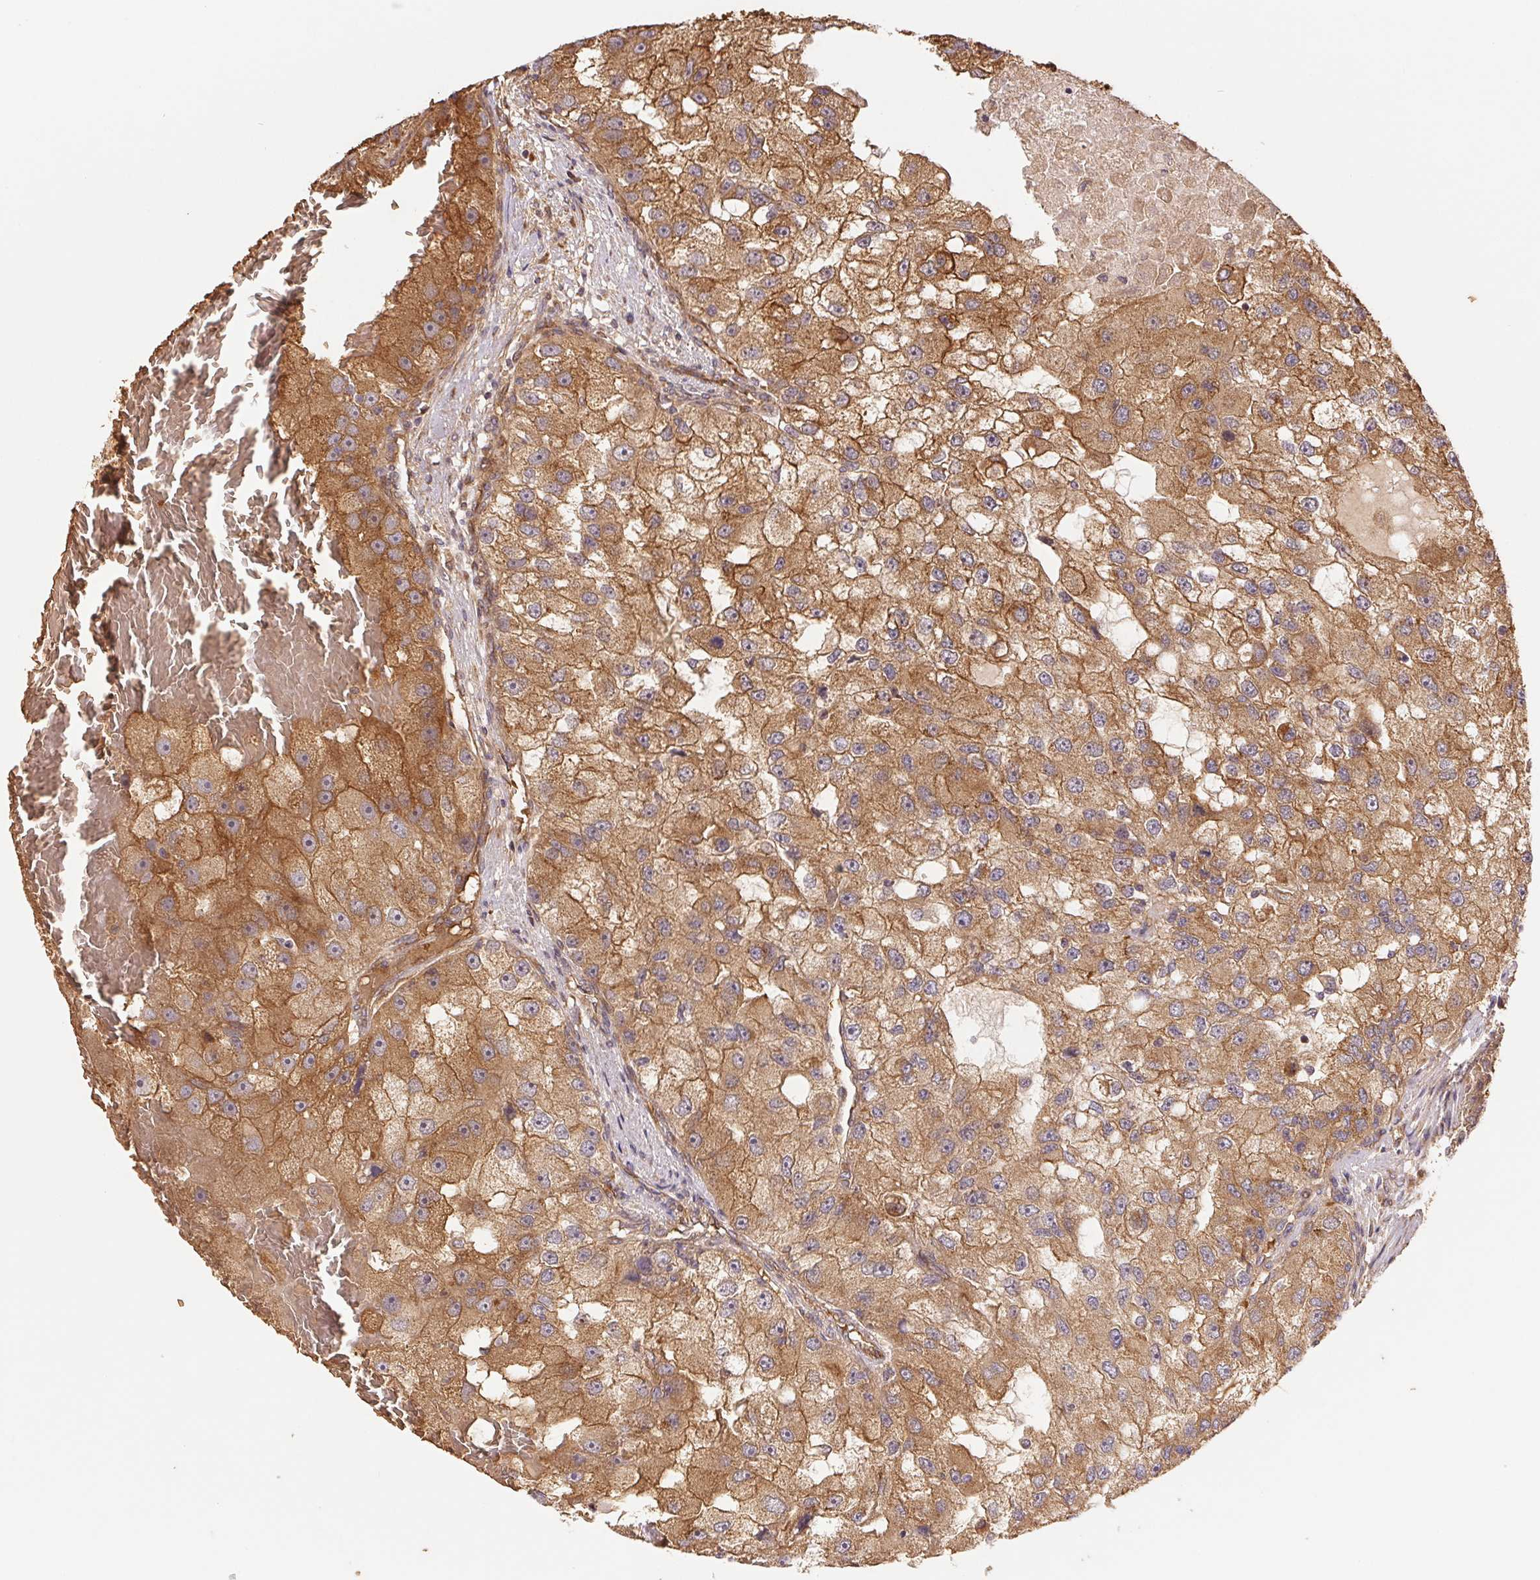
{"staining": {"intensity": "moderate", "quantity": ">75%", "location": "cytoplasmic/membranous"}, "tissue": "renal cancer", "cell_type": "Tumor cells", "image_type": "cancer", "snomed": [{"axis": "morphology", "description": "Adenocarcinoma, NOS"}, {"axis": "topography", "description": "Kidney"}], "caption": "Human renal adenocarcinoma stained for a protein (brown) shows moderate cytoplasmic/membranous positive expression in approximately >75% of tumor cells.", "gene": "USE1", "patient": {"sex": "male", "age": 63}}